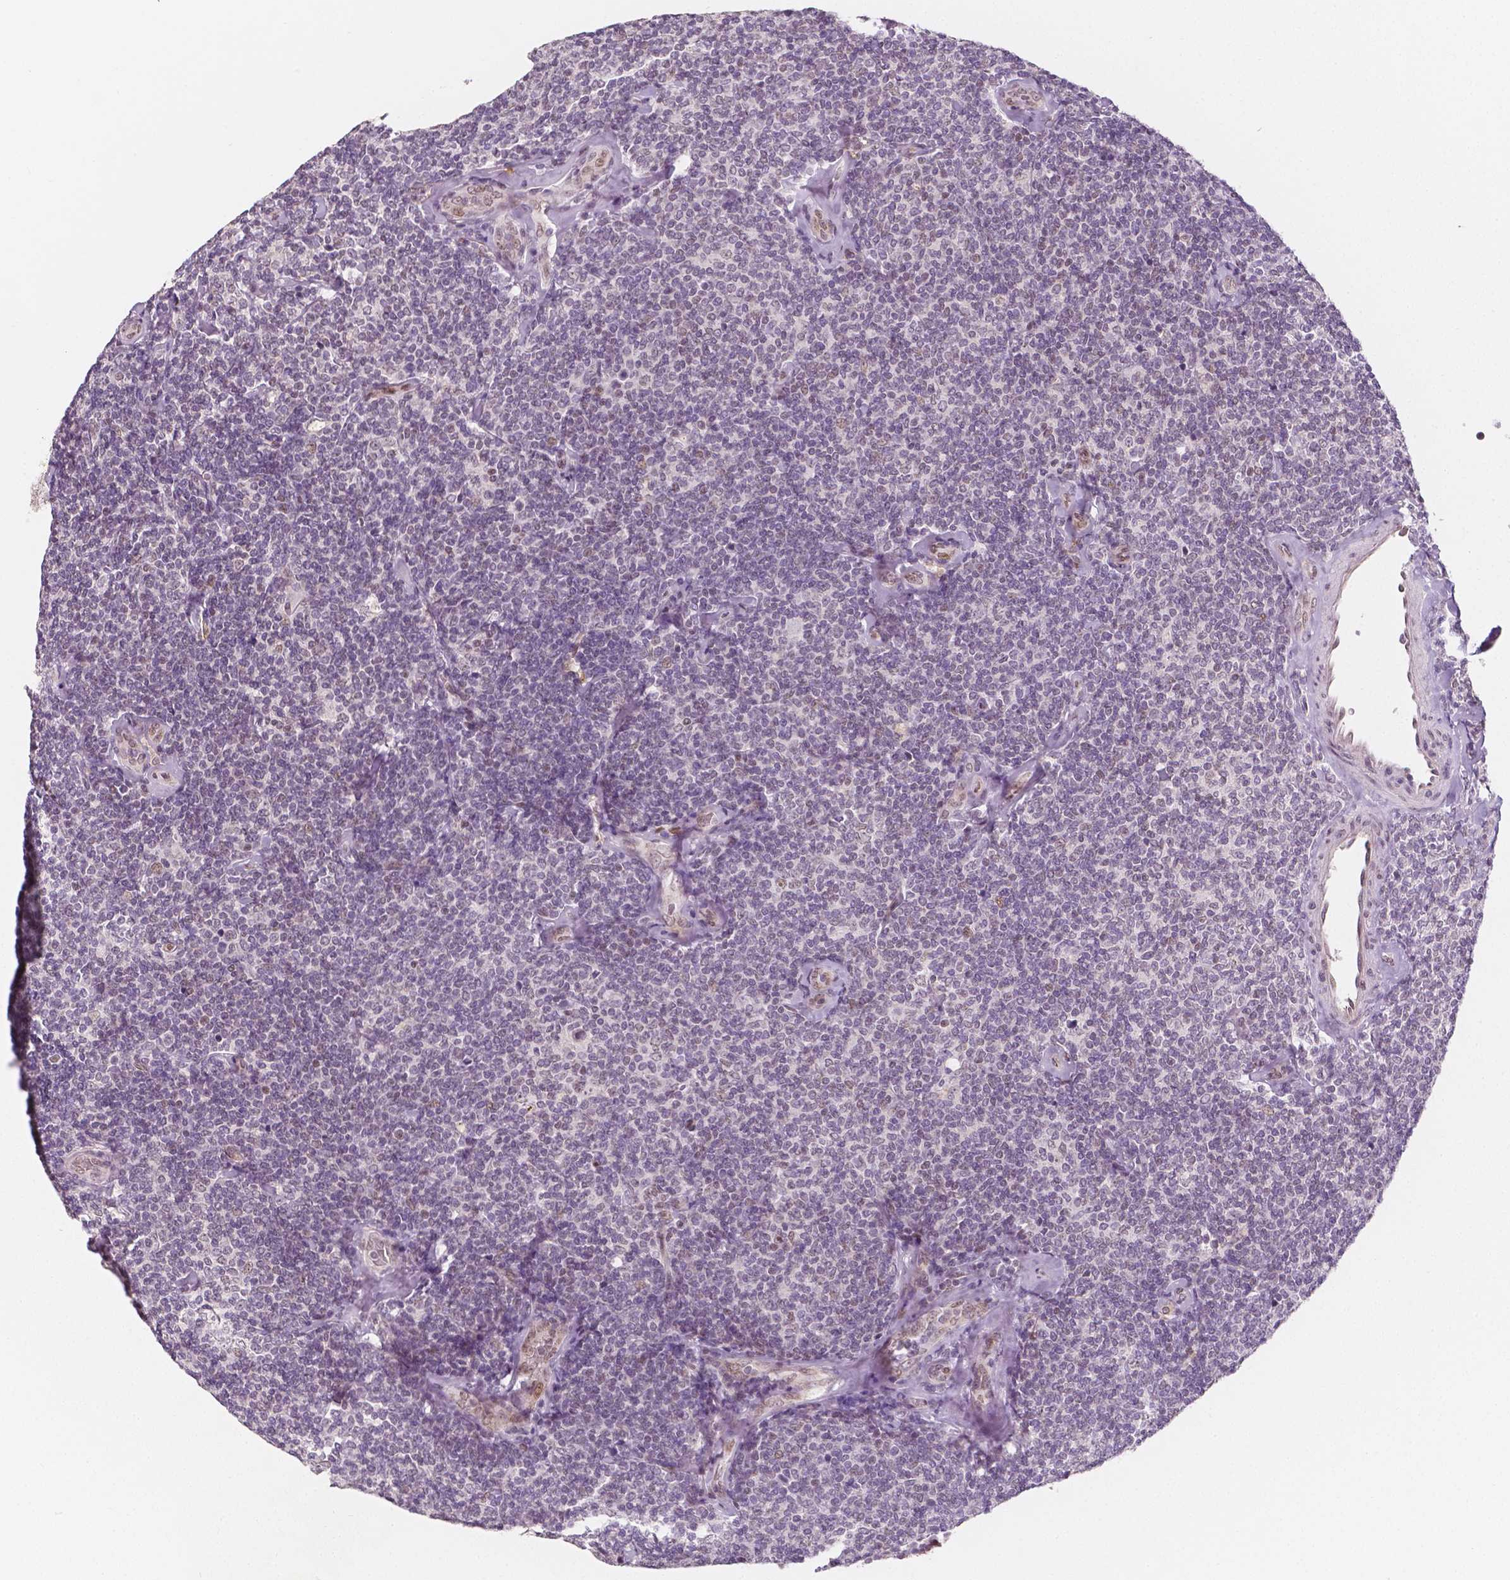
{"staining": {"intensity": "negative", "quantity": "none", "location": "none"}, "tissue": "lymphoma", "cell_type": "Tumor cells", "image_type": "cancer", "snomed": [{"axis": "morphology", "description": "Malignant lymphoma, non-Hodgkin's type, Low grade"}, {"axis": "topography", "description": "Lymph node"}], "caption": "Immunohistochemistry histopathology image of neoplastic tissue: human malignant lymphoma, non-Hodgkin's type (low-grade) stained with DAB shows no significant protein positivity in tumor cells.", "gene": "KDM5B", "patient": {"sex": "female", "age": 56}}